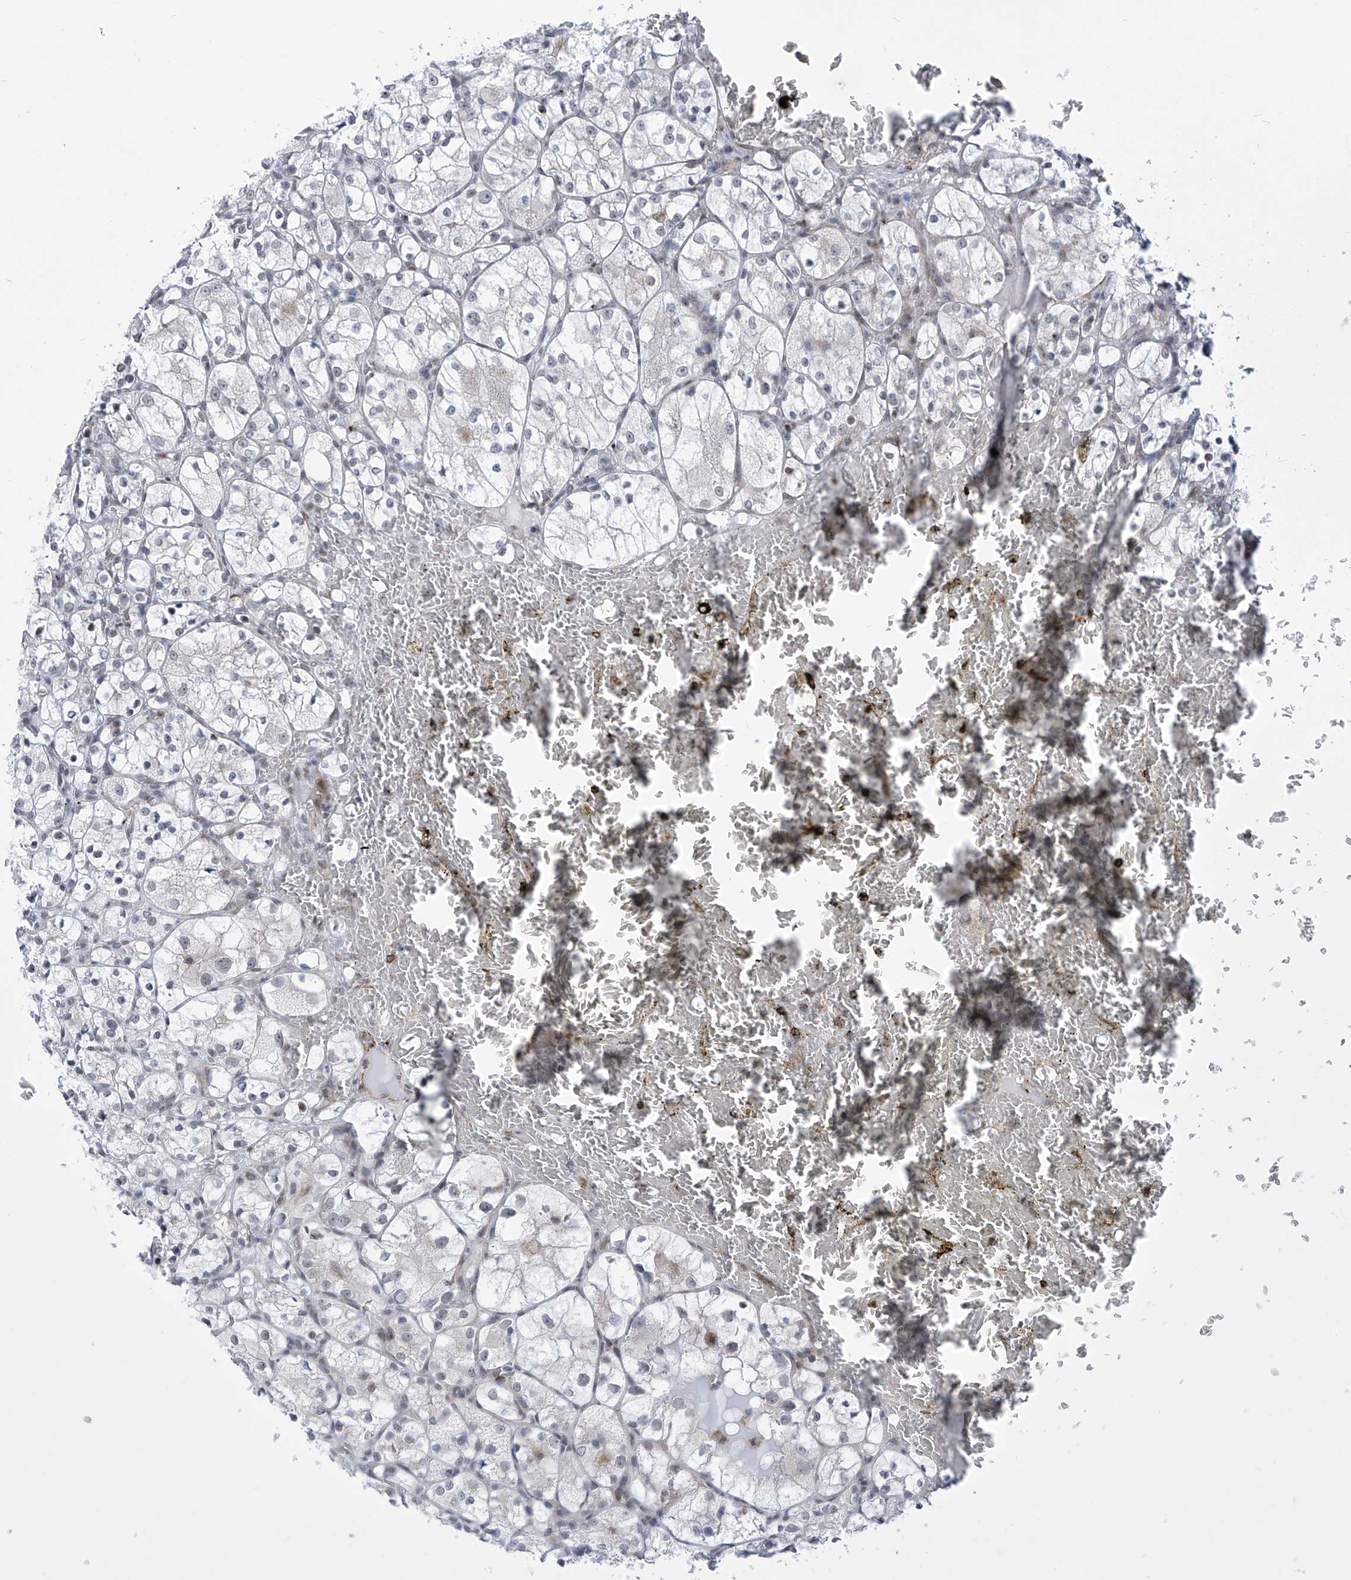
{"staining": {"intensity": "negative", "quantity": "none", "location": "none"}, "tissue": "renal cancer", "cell_type": "Tumor cells", "image_type": "cancer", "snomed": [{"axis": "morphology", "description": "Adenocarcinoma, NOS"}, {"axis": "topography", "description": "Kidney"}], "caption": "This is a photomicrograph of immunohistochemistry (IHC) staining of renal adenocarcinoma, which shows no expression in tumor cells.", "gene": "CEP290", "patient": {"sex": "female", "age": 69}}